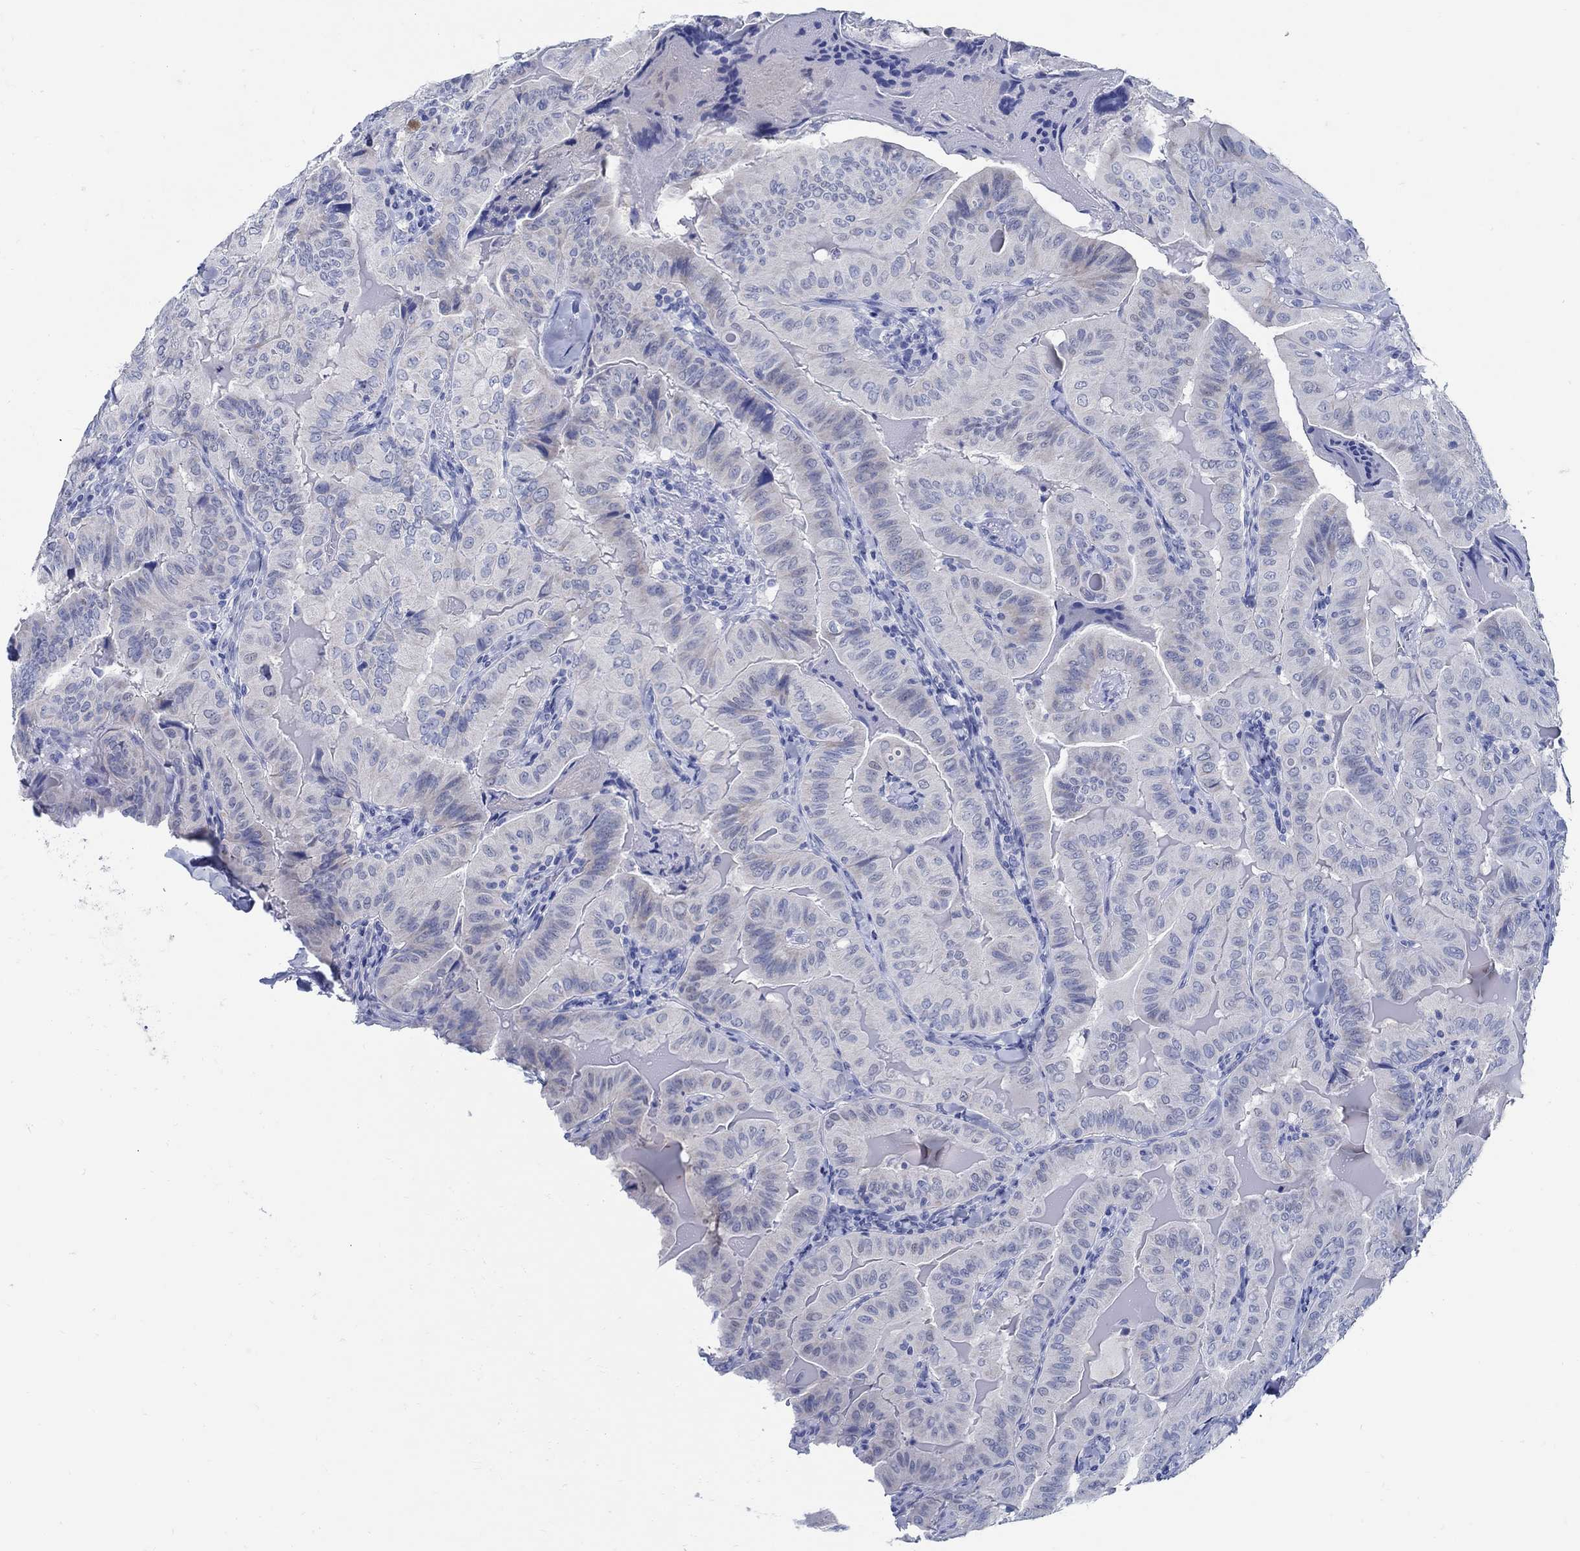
{"staining": {"intensity": "negative", "quantity": "none", "location": "none"}, "tissue": "thyroid cancer", "cell_type": "Tumor cells", "image_type": "cancer", "snomed": [{"axis": "morphology", "description": "Papillary adenocarcinoma, NOS"}, {"axis": "topography", "description": "Thyroid gland"}], "caption": "Thyroid papillary adenocarcinoma was stained to show a protein in brown. There is no significant positivity in tumor cells.", "gene": "PAX9", "patient": {"sex": "female", "age": 68}}